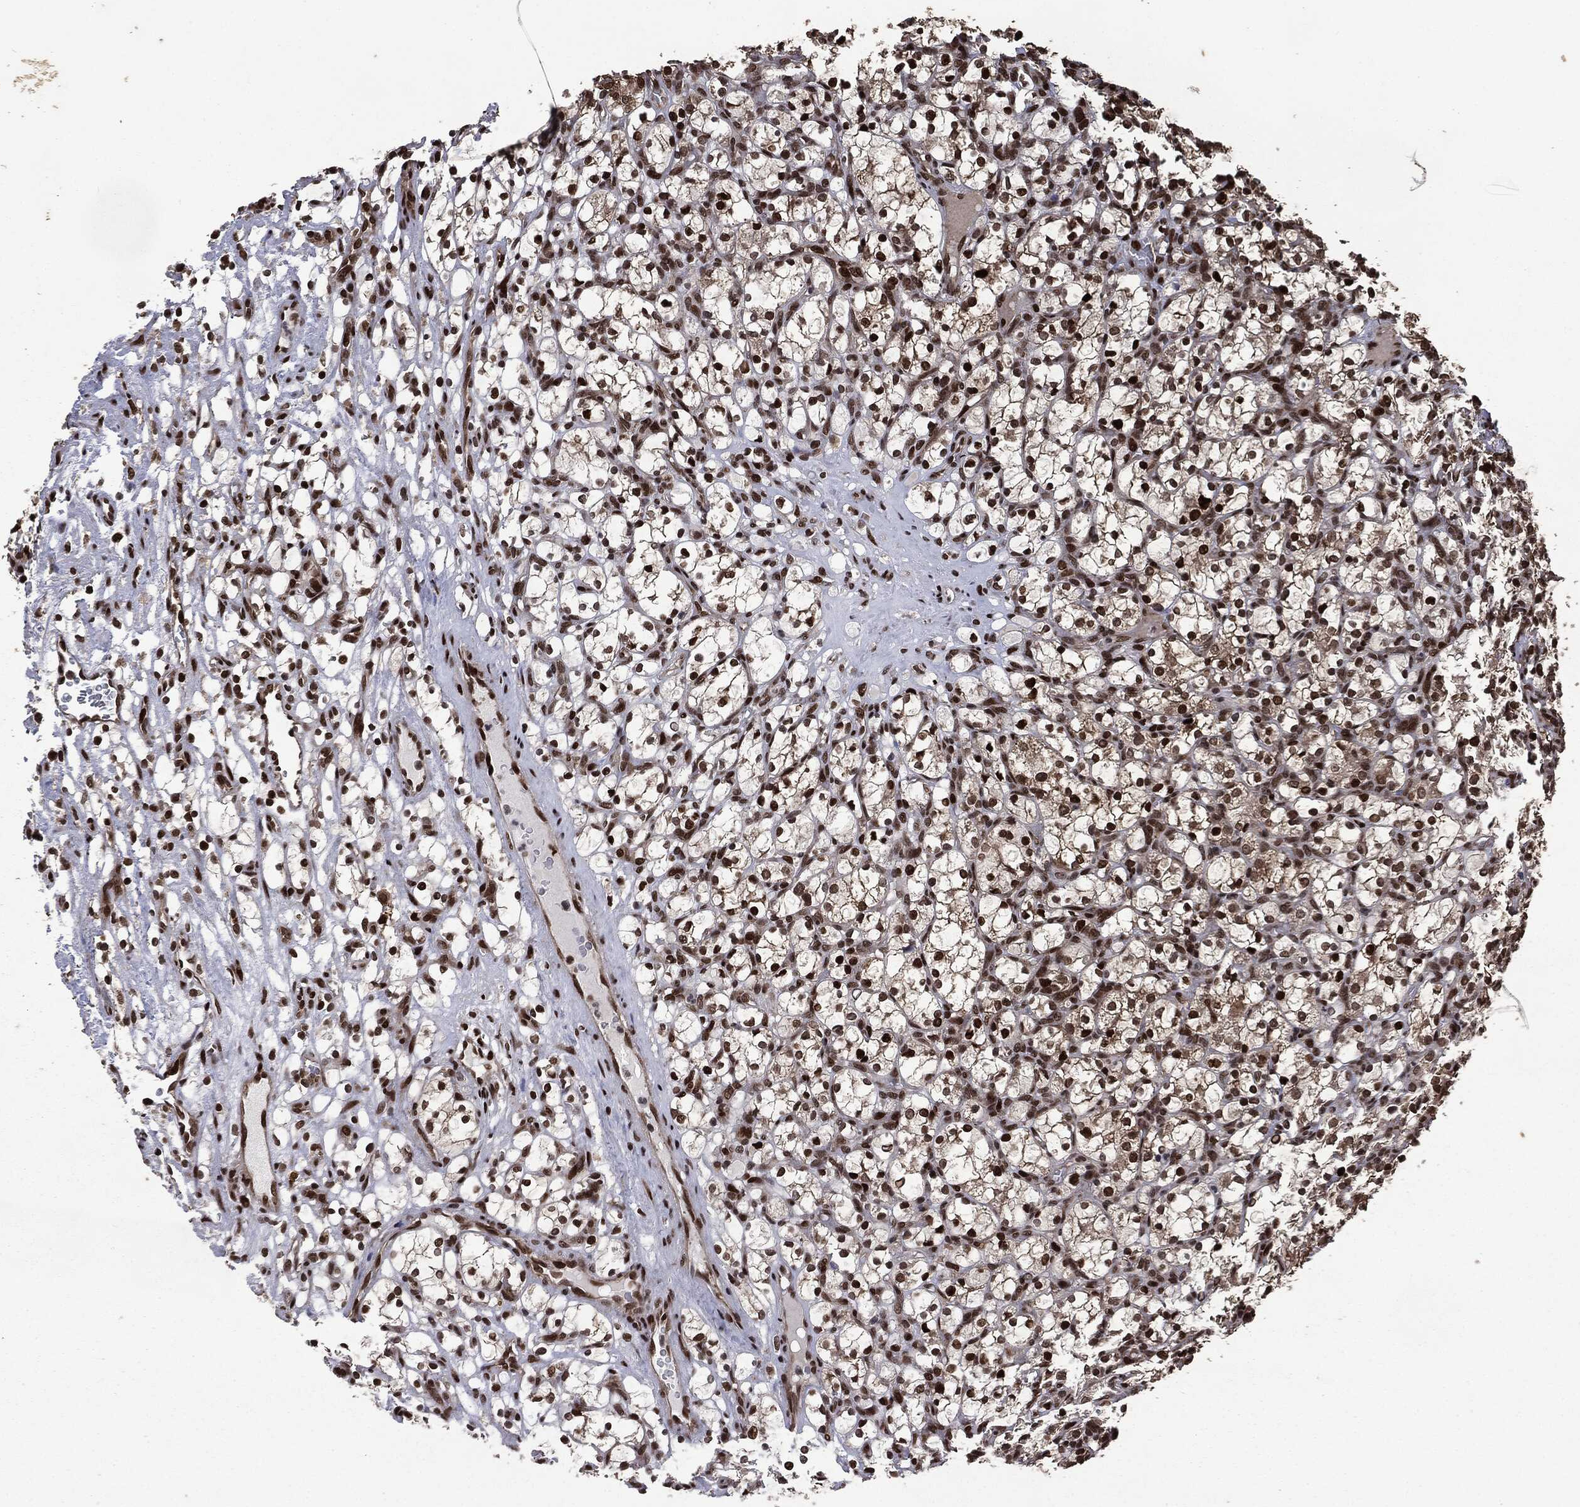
{"staining": {"intensity": "strong", "quantity": ">75%", "location": "nuclear"}, "tissue": "renal cancer", "cell_type": "Tumor cells", "image_type": "cancer", "snomed": [{"axis": "morphology", "description": "Adenocarcinoma, NOS"}, {"axis": "topography", "description": "Kidney"}], "caption": "Renal cancer (adenocarcinoma) was stained to show a protein in brown. There is high levels of strong nuclear staining in approximately >75% of tumor cells. (DAB (3,3'-diaminobenzidine) IHC, brown staining for protein, blue staining for nuclei).", "gene": "DVL2", "patient": {"sex": "female", "age": 69}}